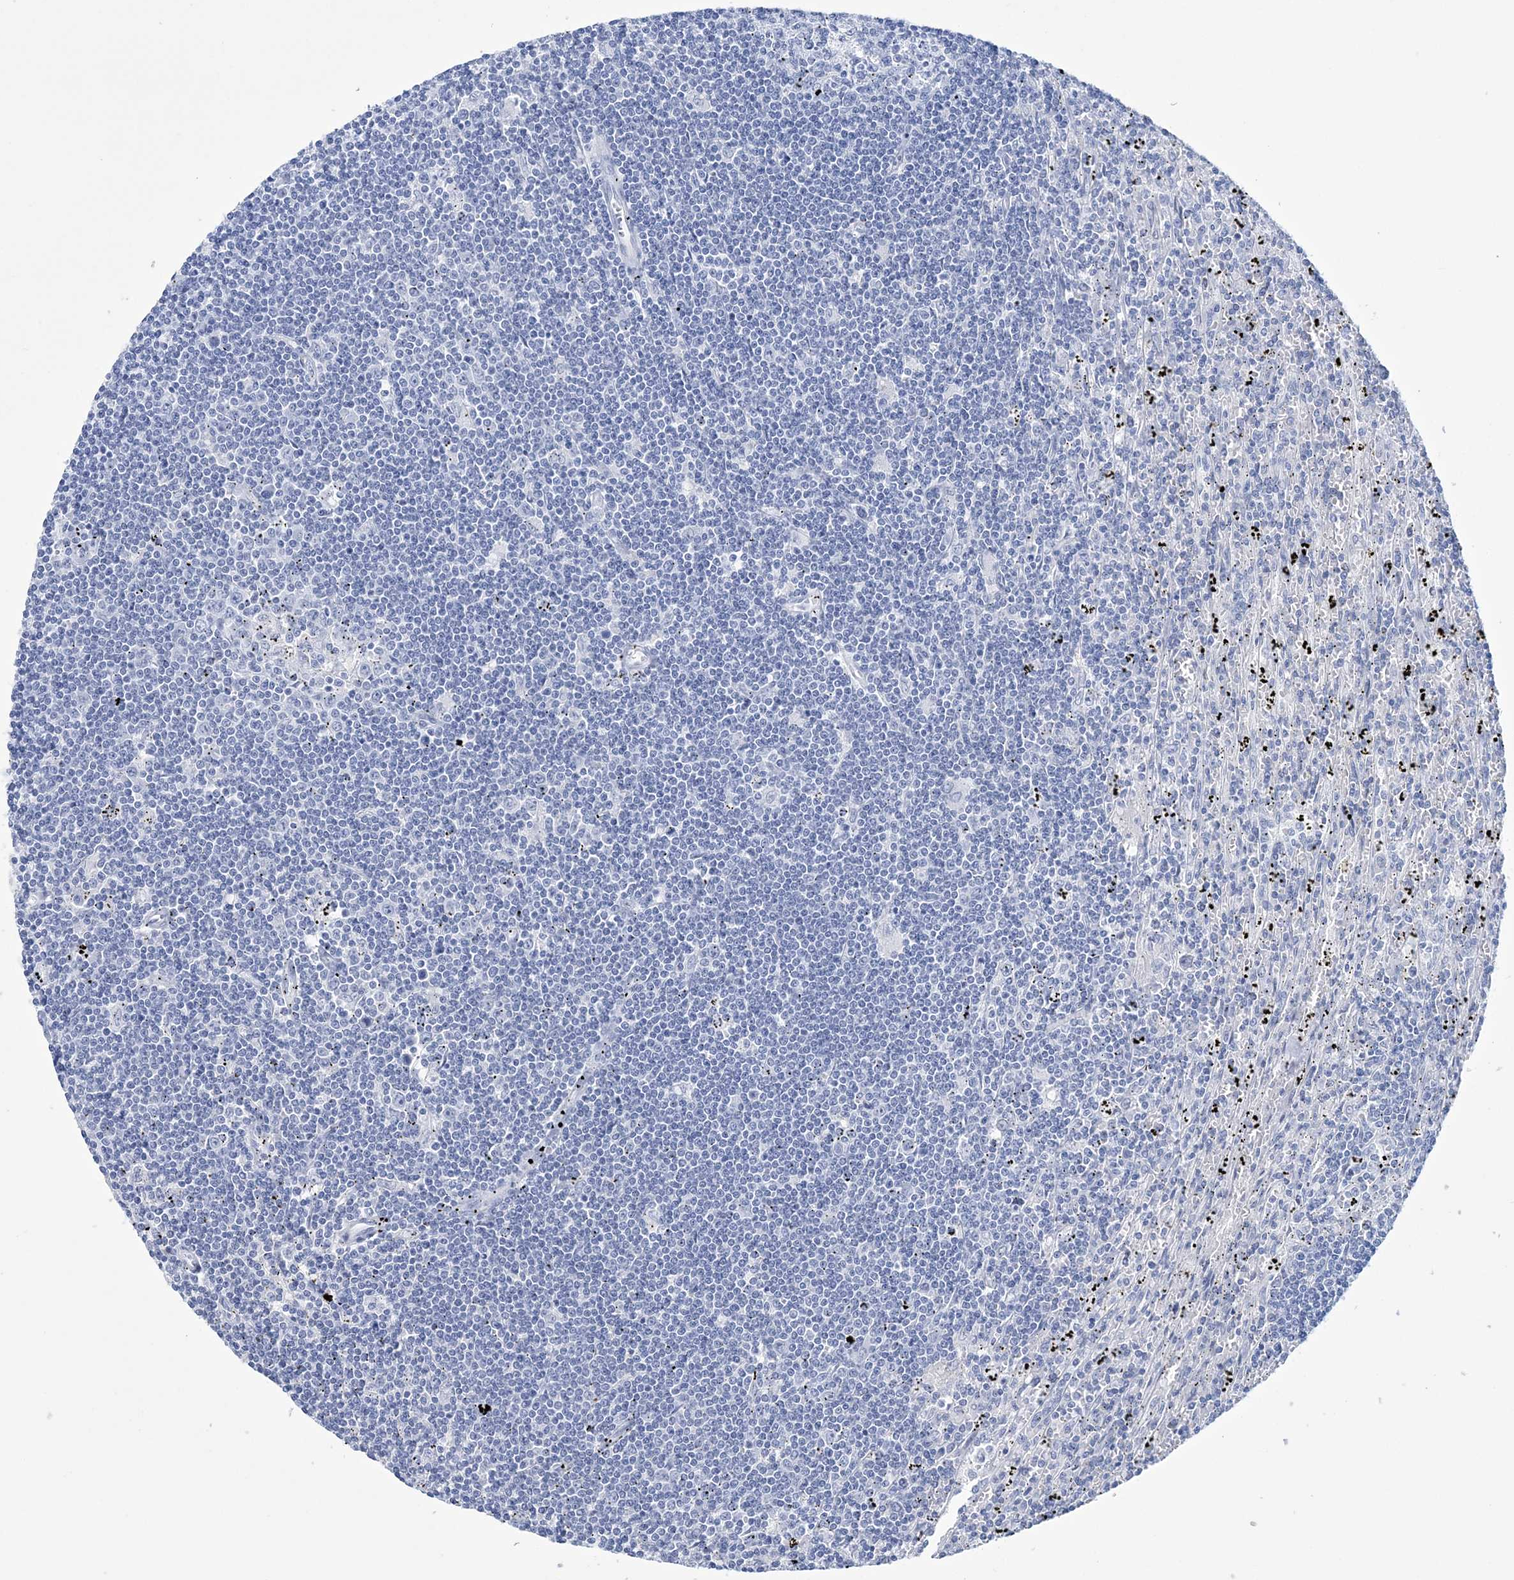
{"staining": {"intensity": "negative", "quantity": "none", "location": "none"}, "tissue": "lymphoma", "cell_type": "Tumor cells", "image_type": "cancer", "snomed": [{"axis": "morphology", "description": "Malignant lymphoma, non-Hodgkin's type, Low grade"}, {"axis": "topography", "description": "Spleen"}], "caption": "Immunohistochemical staining of human malignant lymphoma, non-Hodgkin's type (low-grade) displays no significant expression in tumor cells.", "gene": "DPCD", "patient": {"sex": "male", "age": 76}}